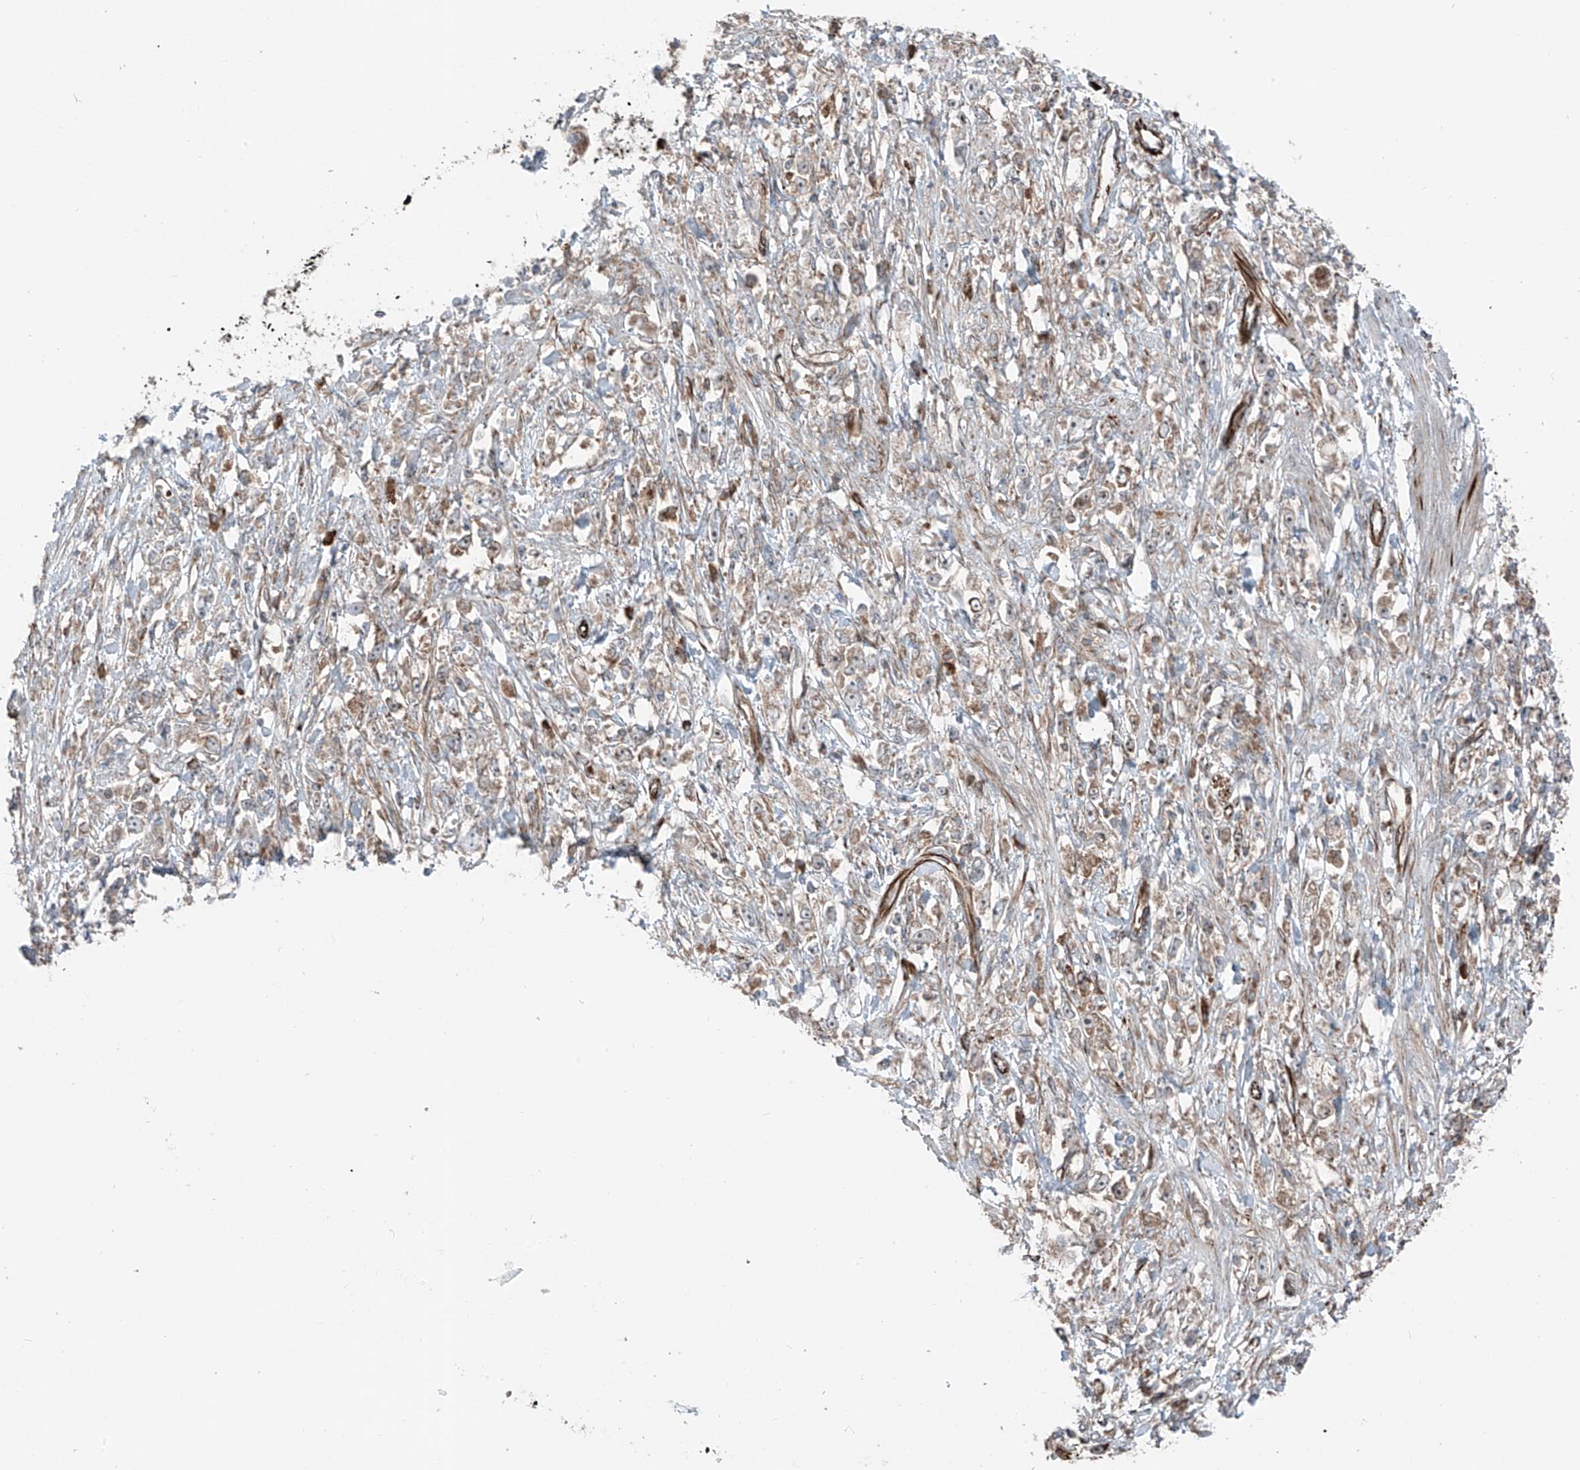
{"staining": {"intensity": "weak", "quantity": ">75%", "location": "cytoplasmic/membranous"}, "tissue": "stomach cancer", "cell_type": "Tumor cells", "image_type": "cancer", "snomed": [{"axis": "morphology", "description": "Adenocarcinoma, NOS"}, {"axis": "topography", "description": "Stomach"}], "caption": "High-magnification brightfield microscopy of stomach cancer stained with DAB (3,3'-diaminobenzidine) (brown) and counterstained with hematoxylin (blue). tumor cells exhibit weak cytoplasmic/membranous positivity is appreciated in approximately>75% of cells.", "gene": "ERLEC1", "patient": {"sex": "female", "age": 59}}